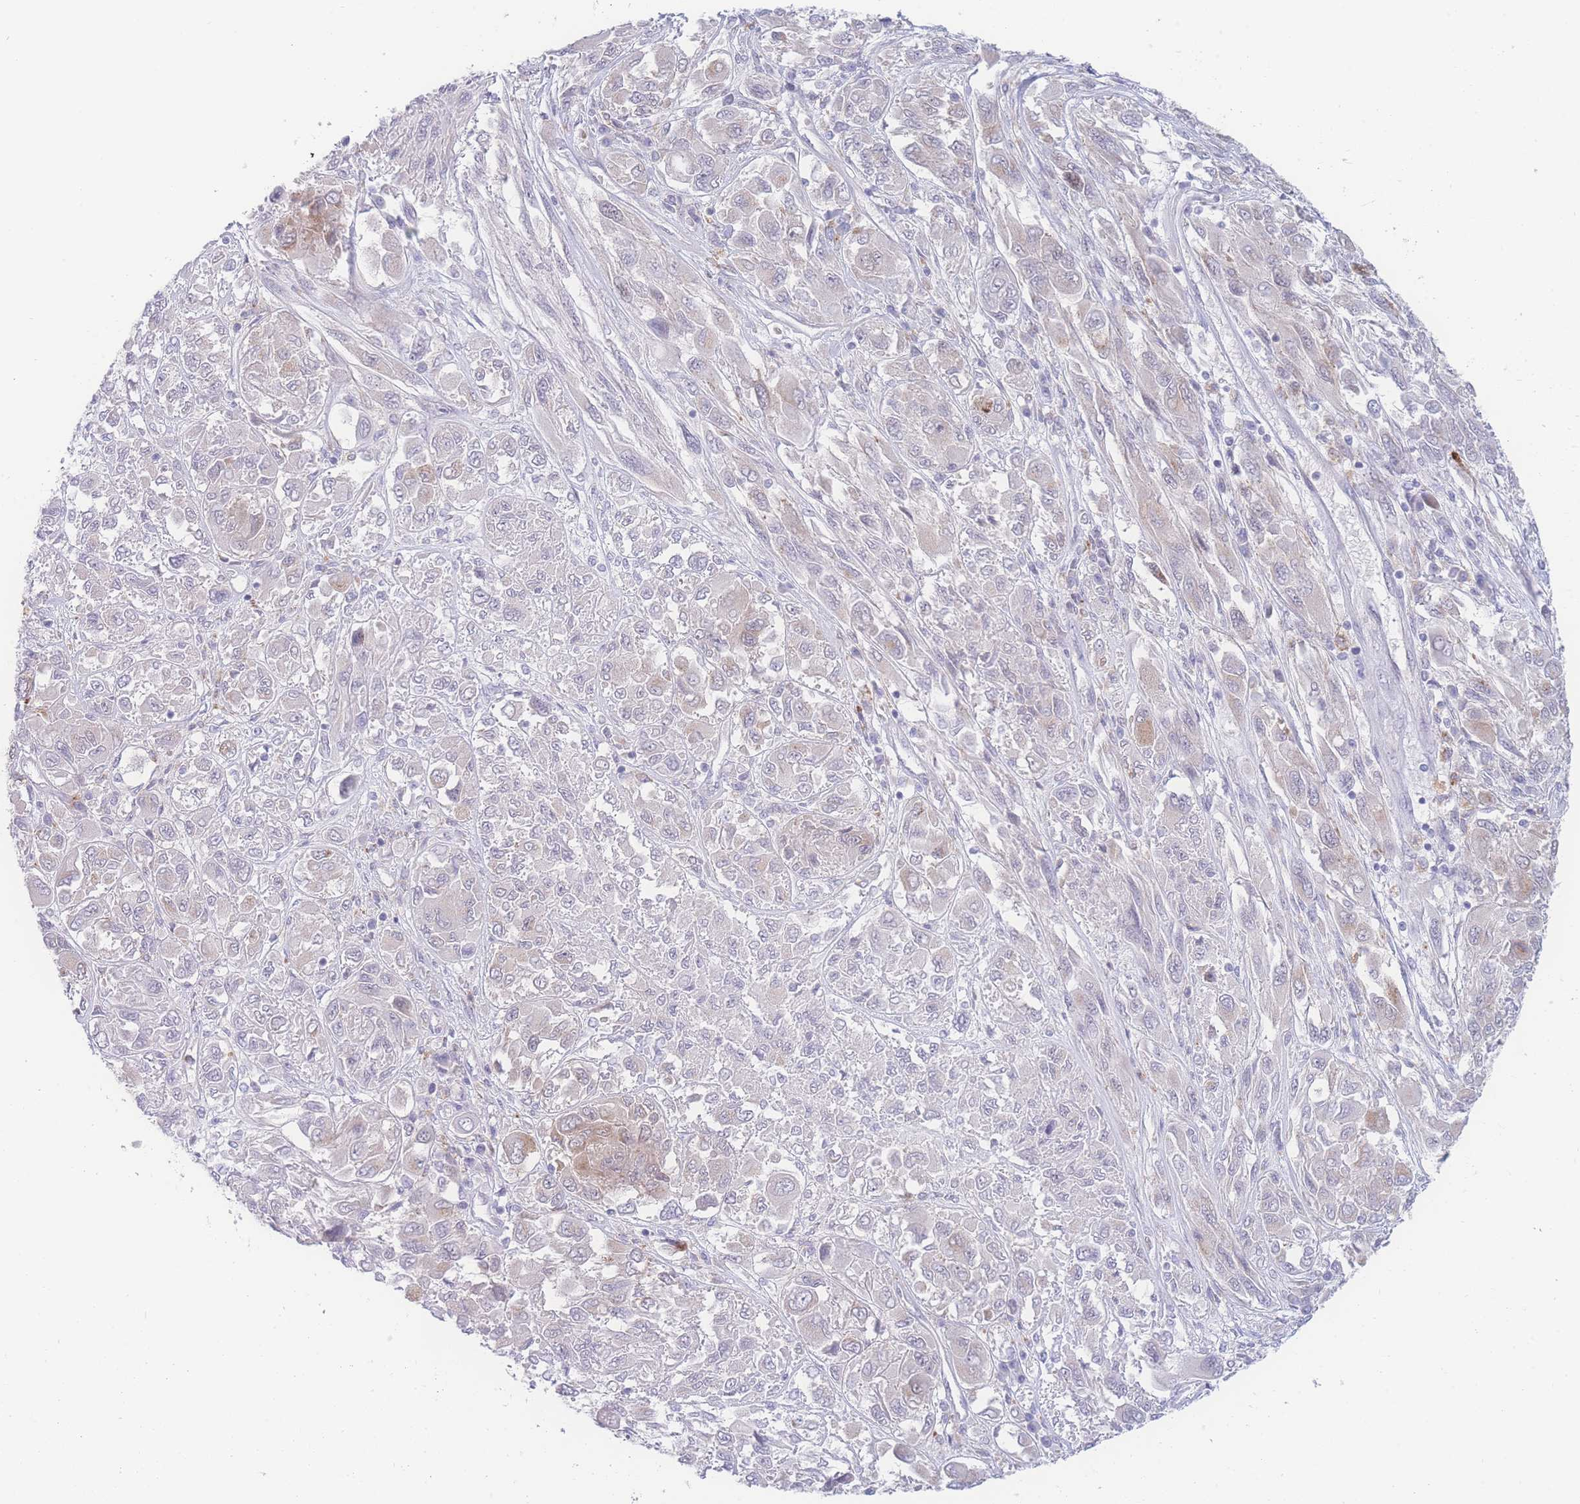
{"staining": {"intensity": "negative", "quantity": "none", "location": "none"}, "tissue": "melanoma", "cell_type": "Tumor cells", "image_type": "cancer", "snomed": [{"axis": "morphology", "description": "Malignant melanoma, NOS"}, {"axis": "topography", "description": "Skin"}], "caption": "Micrograph shows no protein positivity in tumor cells of melanoma tissue.", "gene": "PRSS22", "patient": {"sex": "female", "age": 91}}